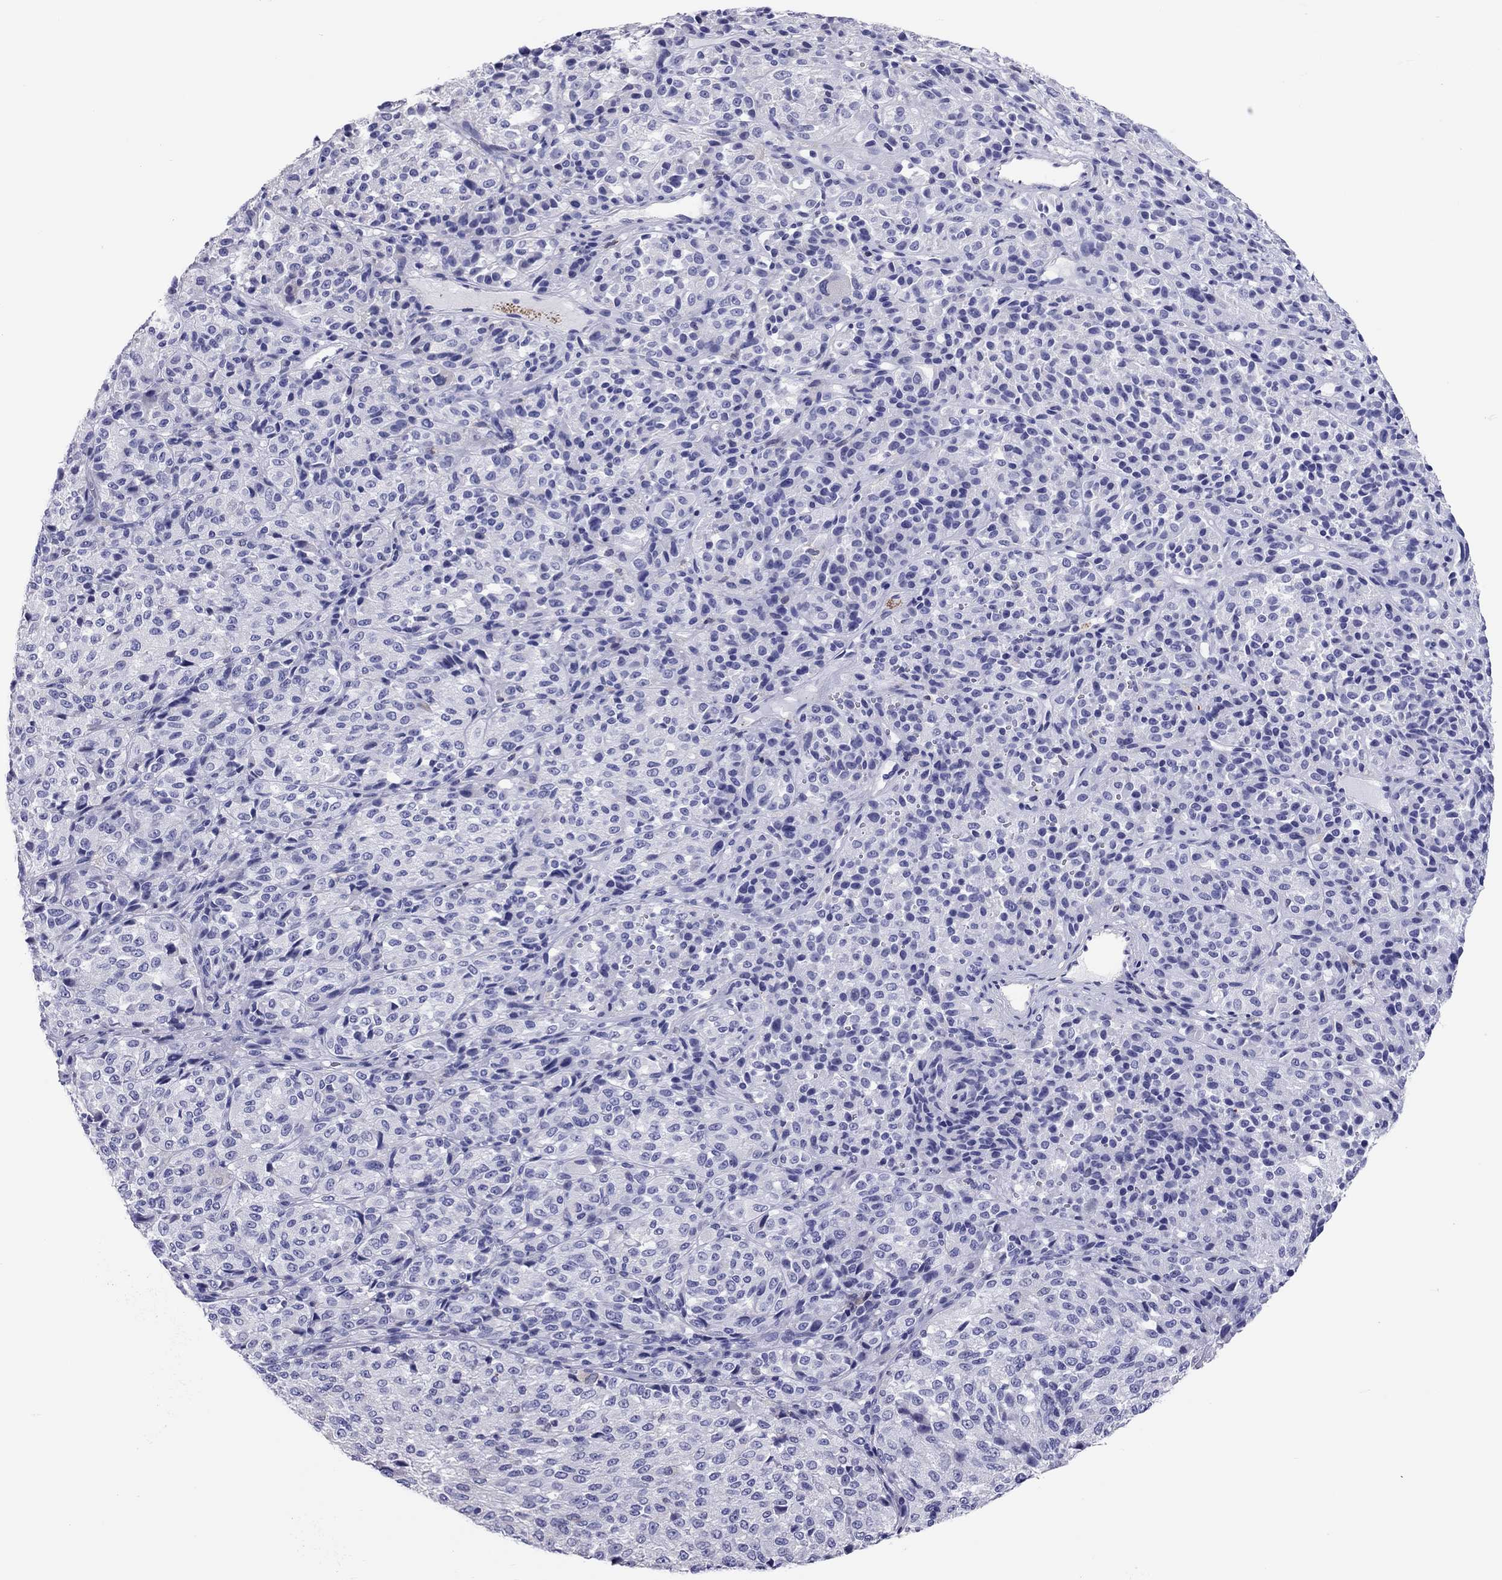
{"staining": {"intensity": "negative", "quantity": "none", "location": "none"}, "tissue": "melanoma", "cell_type": "Tumor cells", "image_type": "cancer", "snomed": [{"axis": "morphology", "description": "Malignant melanoma, Metastatic site"}, {"axis": "topography", "description": "Brain"}], "caption": "IHC photomicrograph of malignant melanoma (metastatic site) stained for a protein (brown), which displays no staining in tumor cells. (DAB (3,3'-diaminobenzidine) IHC visualized using brightfield microscopy, high magnification).", "gene": "ADORA2A", "patient": {"sex": "female", "age": 56}}